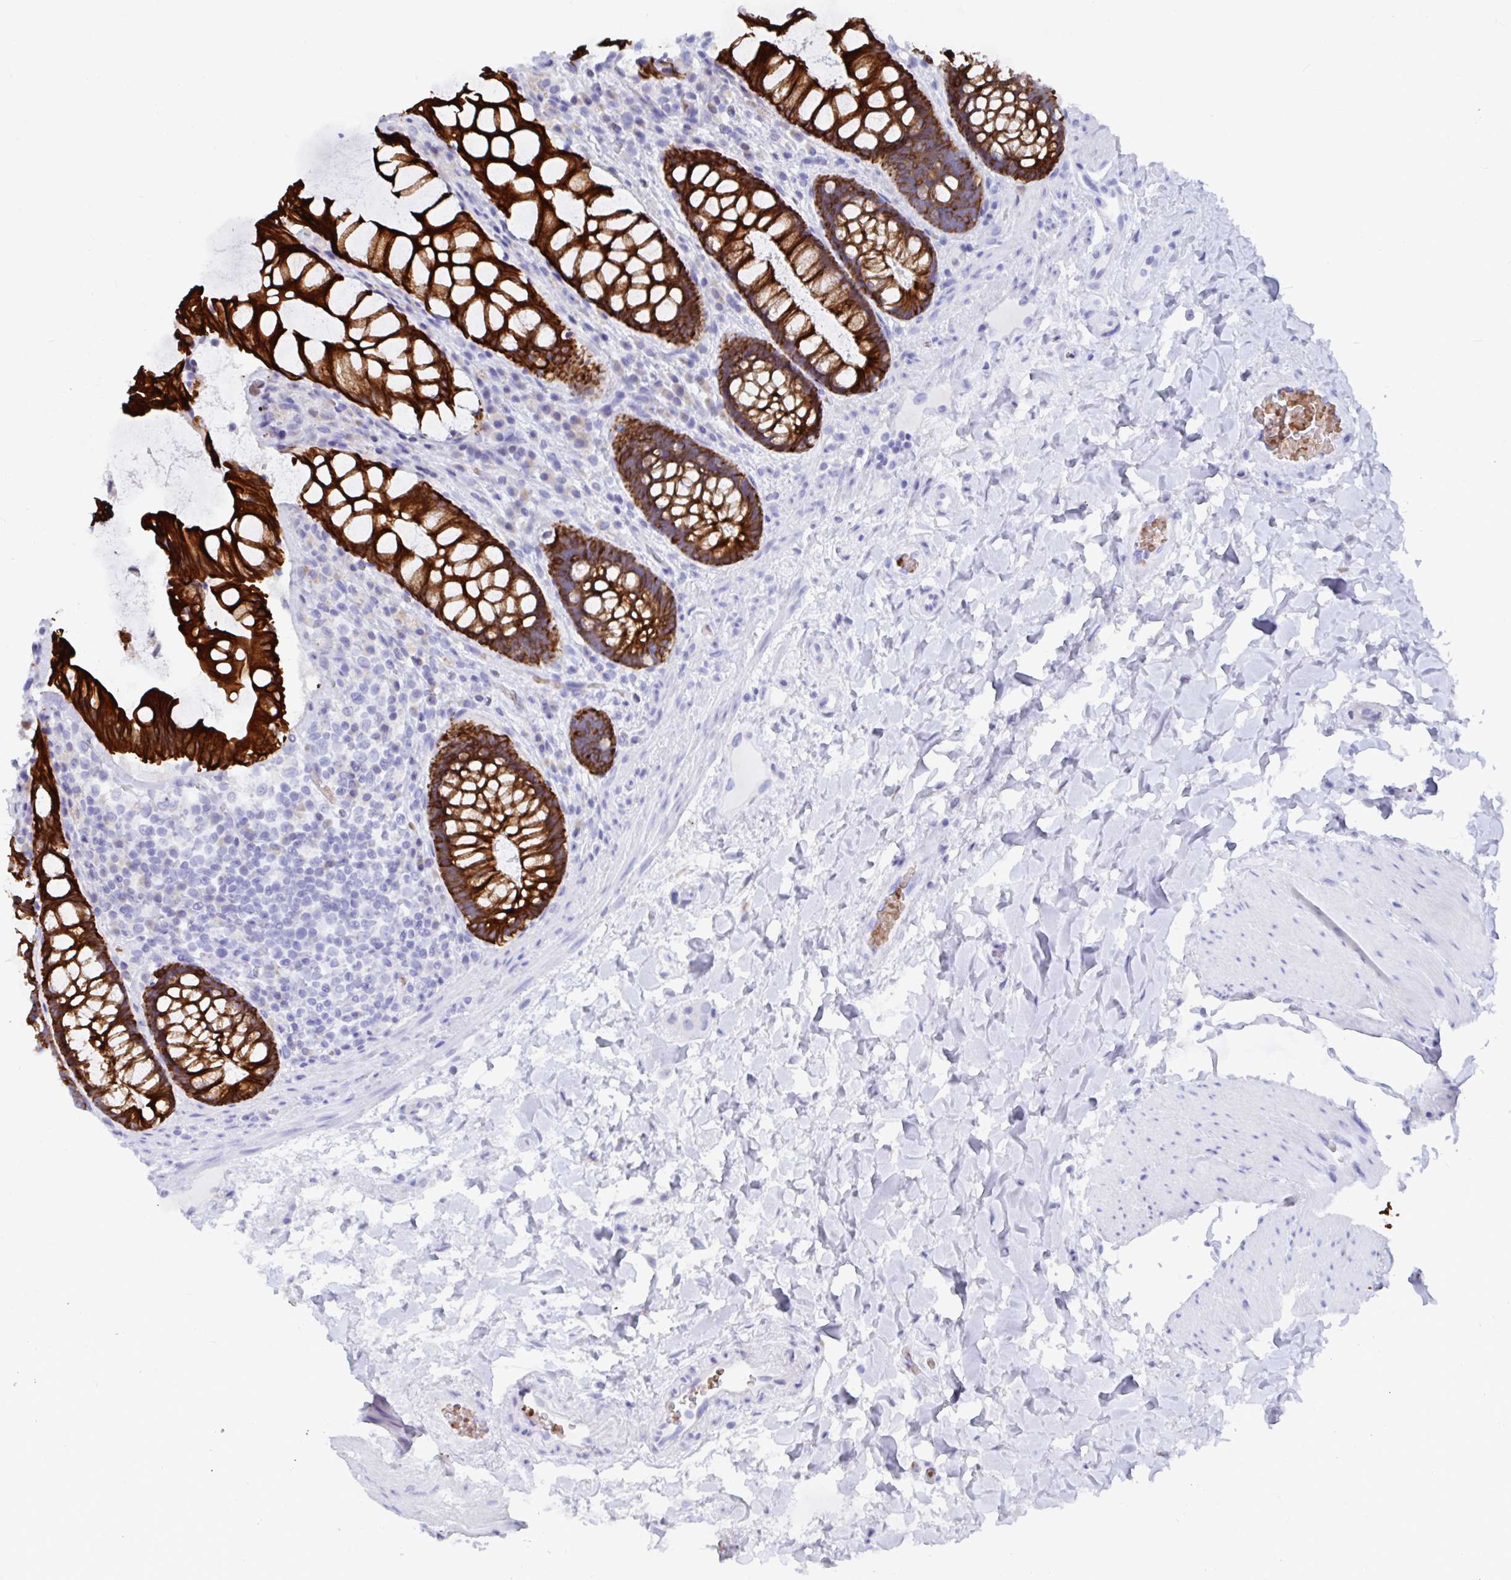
{"staining": {"intensity": "strong", "quantity": ">75%", "location": "cytoplasmic/membranous"}, "tissue": "rectum", "cell_type": "Glandular cells", "image_type": "normal", "snomed": [{"axis": "morphology", "description": "Normal tissue, NOS"}, {"axis": "topography", "description": "Rectum"}], "caption": "About >75% of glandular cells in benign rectum show strong cytoplasmic/membranous protein expression as visualized by brown immunohistochemical staining.", "gene": "CLDN8", "patient": {"sex": "female", "age": 58}}